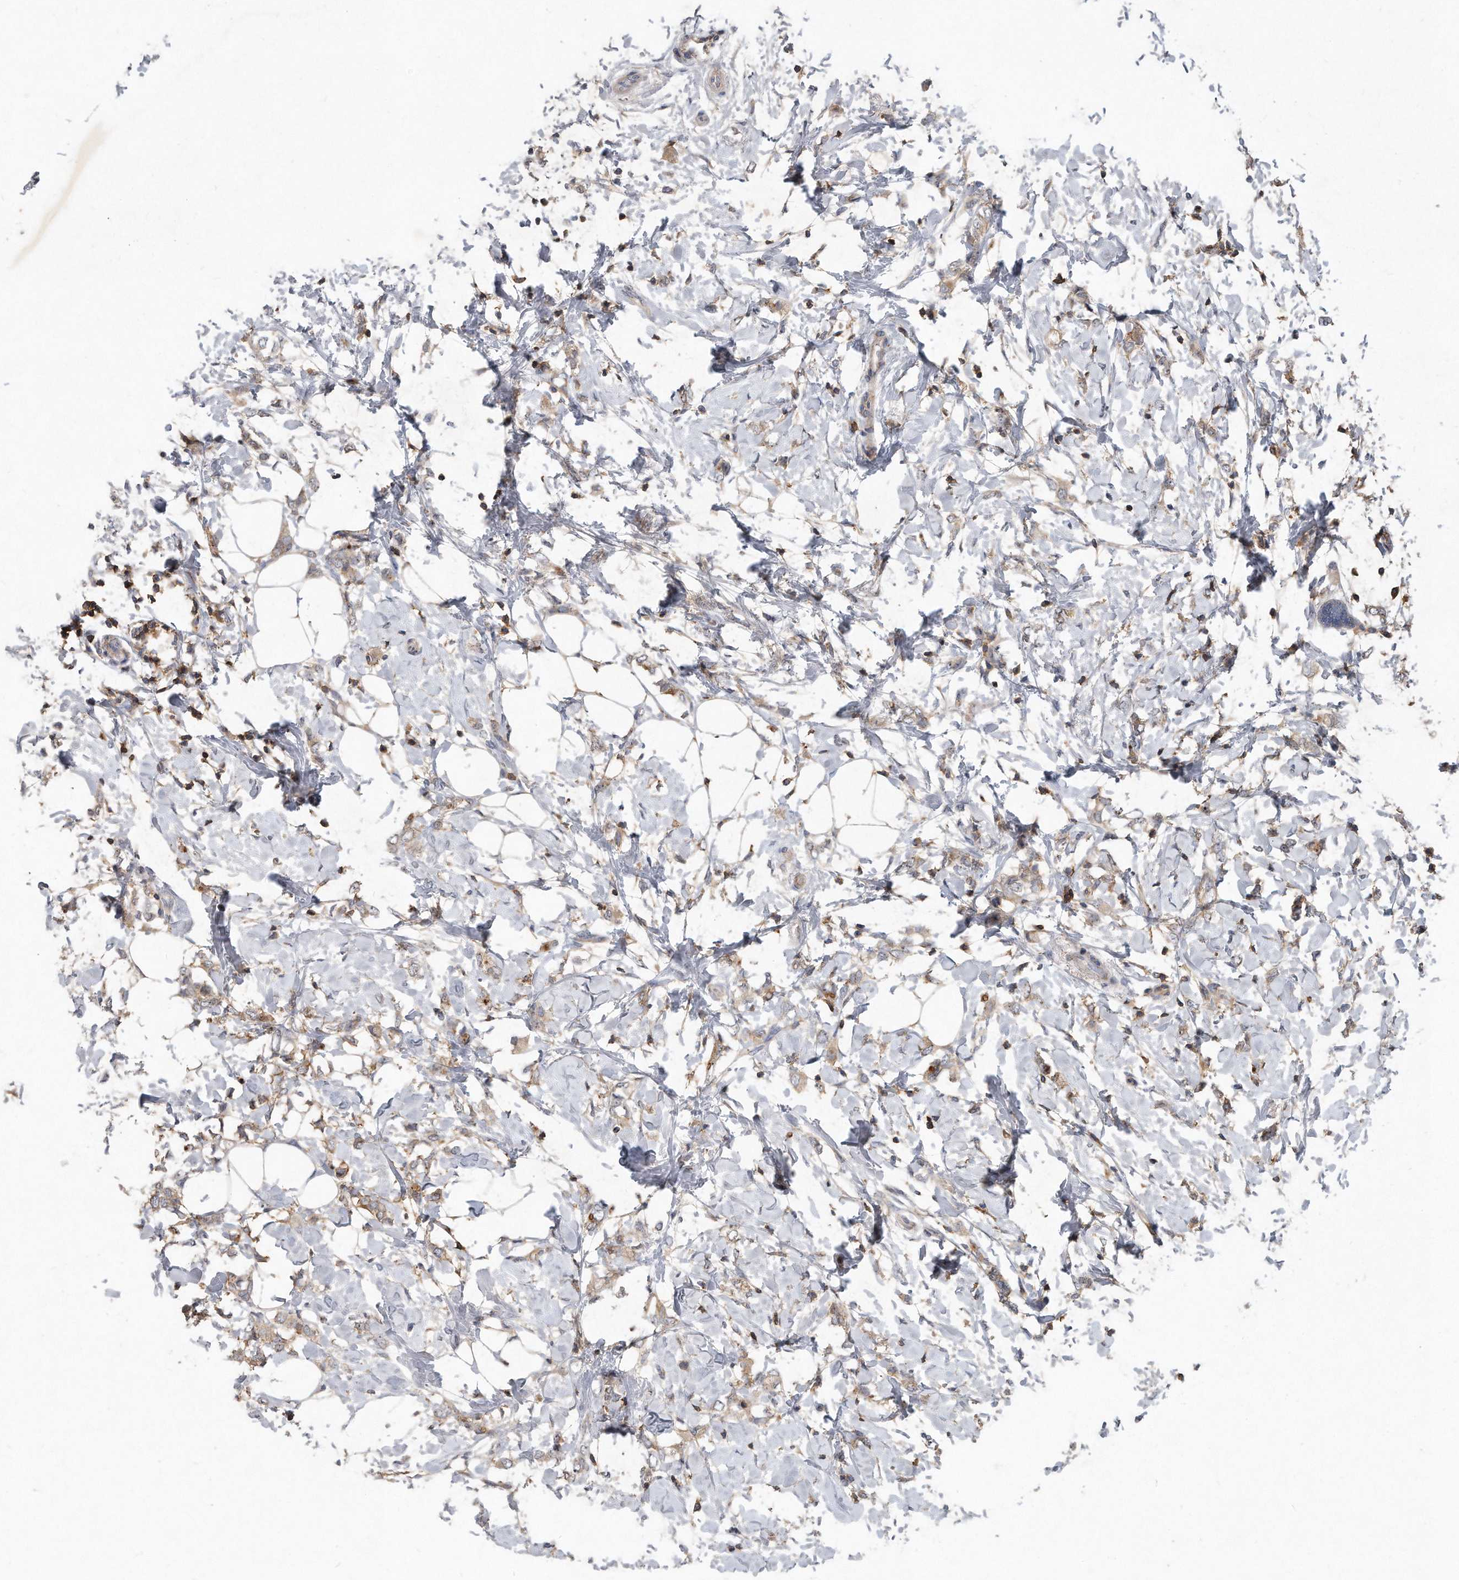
{"staining": {"intensity": "weak", "quantity": ">75%", "location": "cytoplasmic/membranous"}, "tissue": "breast cancer", "cell_type": "Tumor cells", "image_type": "cancer", "snomed": [{"axis": "morphology", "description": "Normal tissue, NOS"}, {"axis": "morphology", "description": "Lobular carcinoma"}, {"axis": "topography", "description": "Breast"}], "caption": "This is a histology image of IHC staining of breast lobular carcinoma, which shows weak positivity in the cytoplasmic/membranous of tumor cells.", "gene": "PGBD2", "patient": {"sex": "female", "age": 47}}